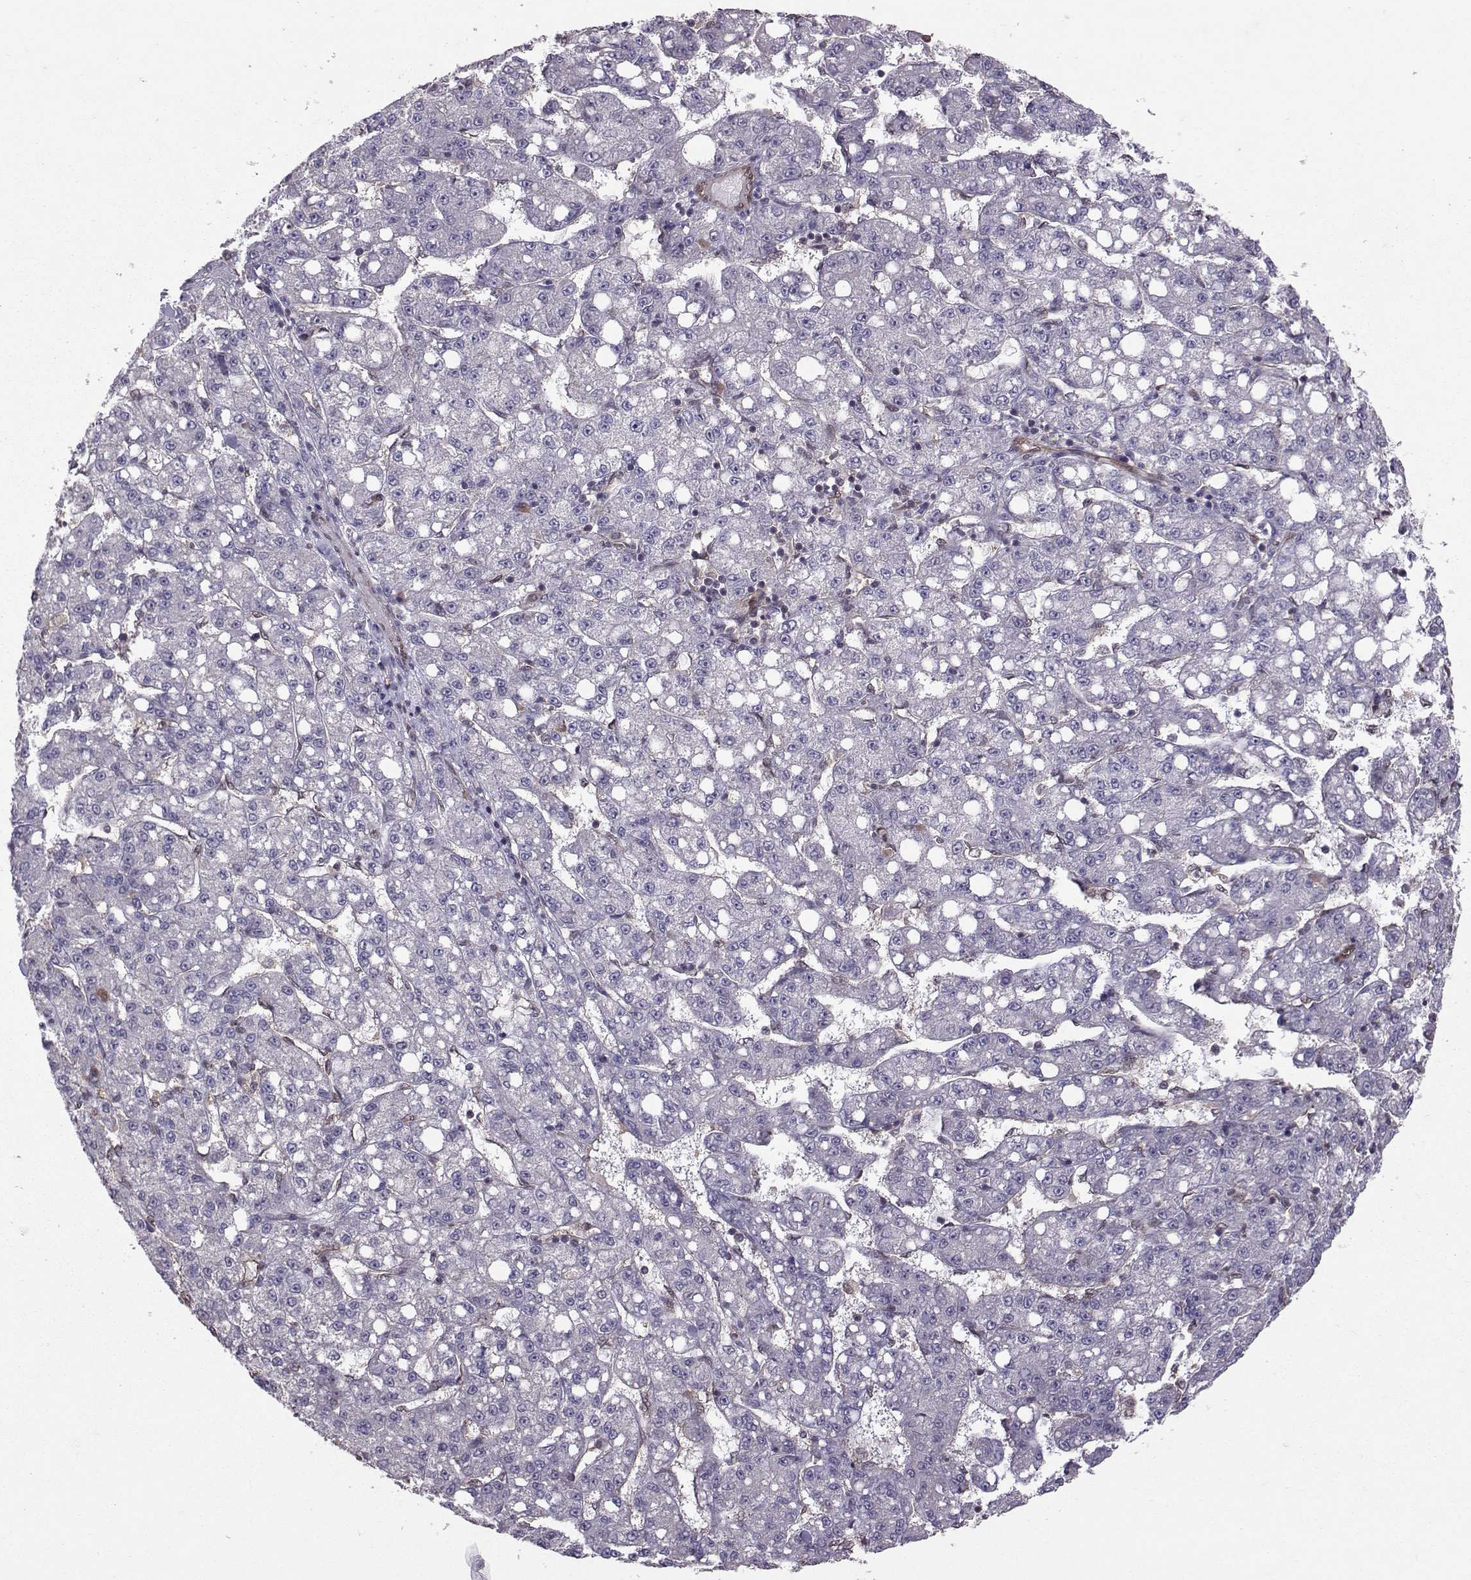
{"staining": {"intensity": "negative", "quantity": "none", "location": "none"}, "tissue": "liver cancer", "cell_type": "Tumor cells", "image_type": "cancer", "snomed": [{"axis": "morphology", "description": "Carcinoma, Hepatocellular, NOS"}, {"axis": "topography", "description": "Liver"}], "caption": "High magnification brightfield microscopy of hepatocellular carcinoma (liver) stained with DAB (3,3'-diaminobenzidine) (brown) and counterstained with hematoxylin (blue): tumor cells show no significant staining.", "gene": "PPP2R2A", "patient": {"sex": "female", "age": 65}}